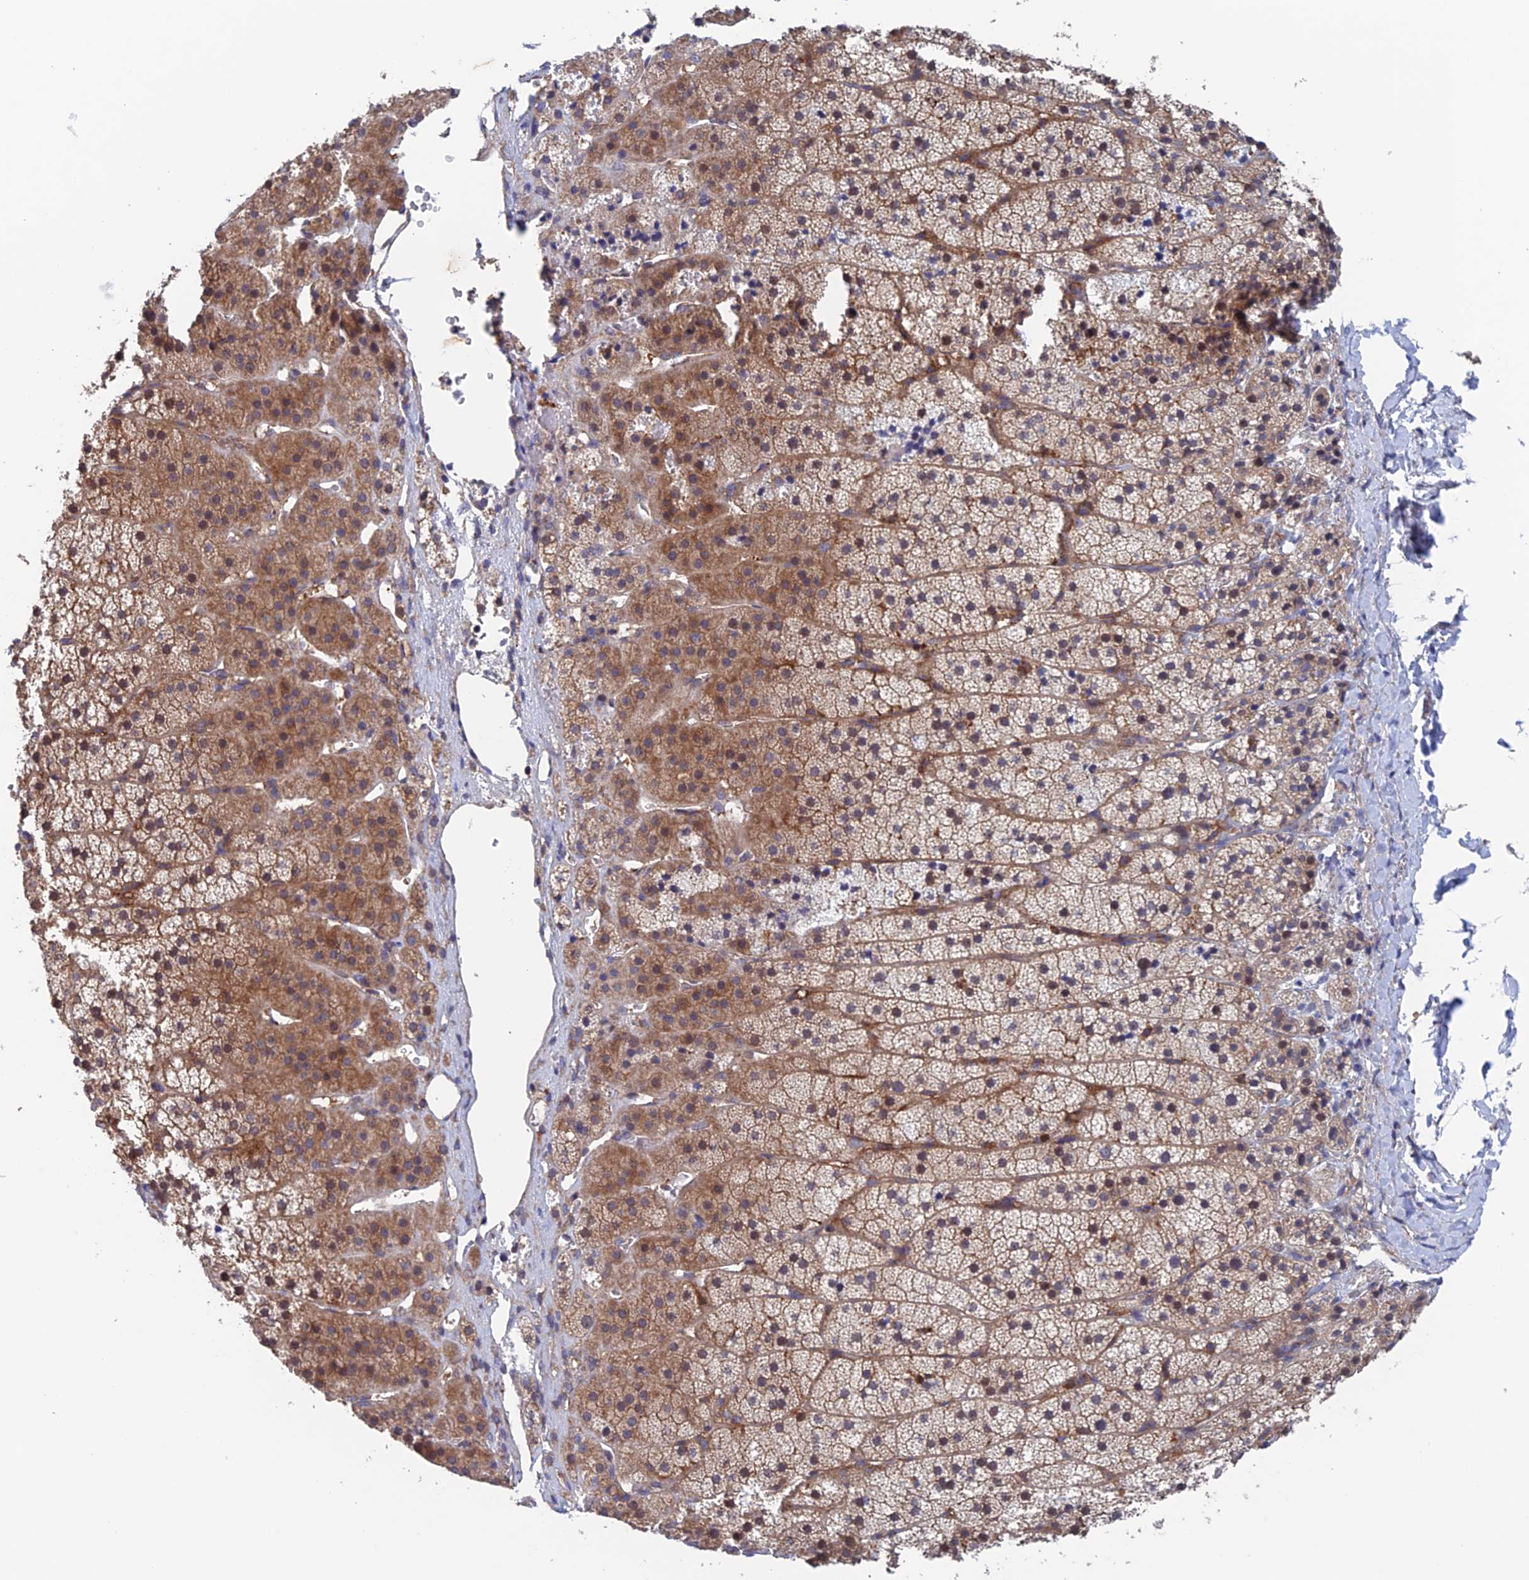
{"staining": {"intensity": "moderate", "quantity": ">75%", "location": "cytoplasmic/membranous,nuclear"}, "tissue": "adrenal gland", "cell_type": "Glandular cells", "image_type": "normal", "snomed": [{"axis": "morphology", "description": "Normal tissue, NOS"}, {"axis": "topography", "description": "Adrenal gland"}], "caption": "Human adrenal gland stained for a protein (brown) reveals moderate cytoplasmic/membranous,nuclear positive expression in about >75% of glandular cells.", "gene": "NUDT16L1", "patient": {"sex": "female", "age": 44}}